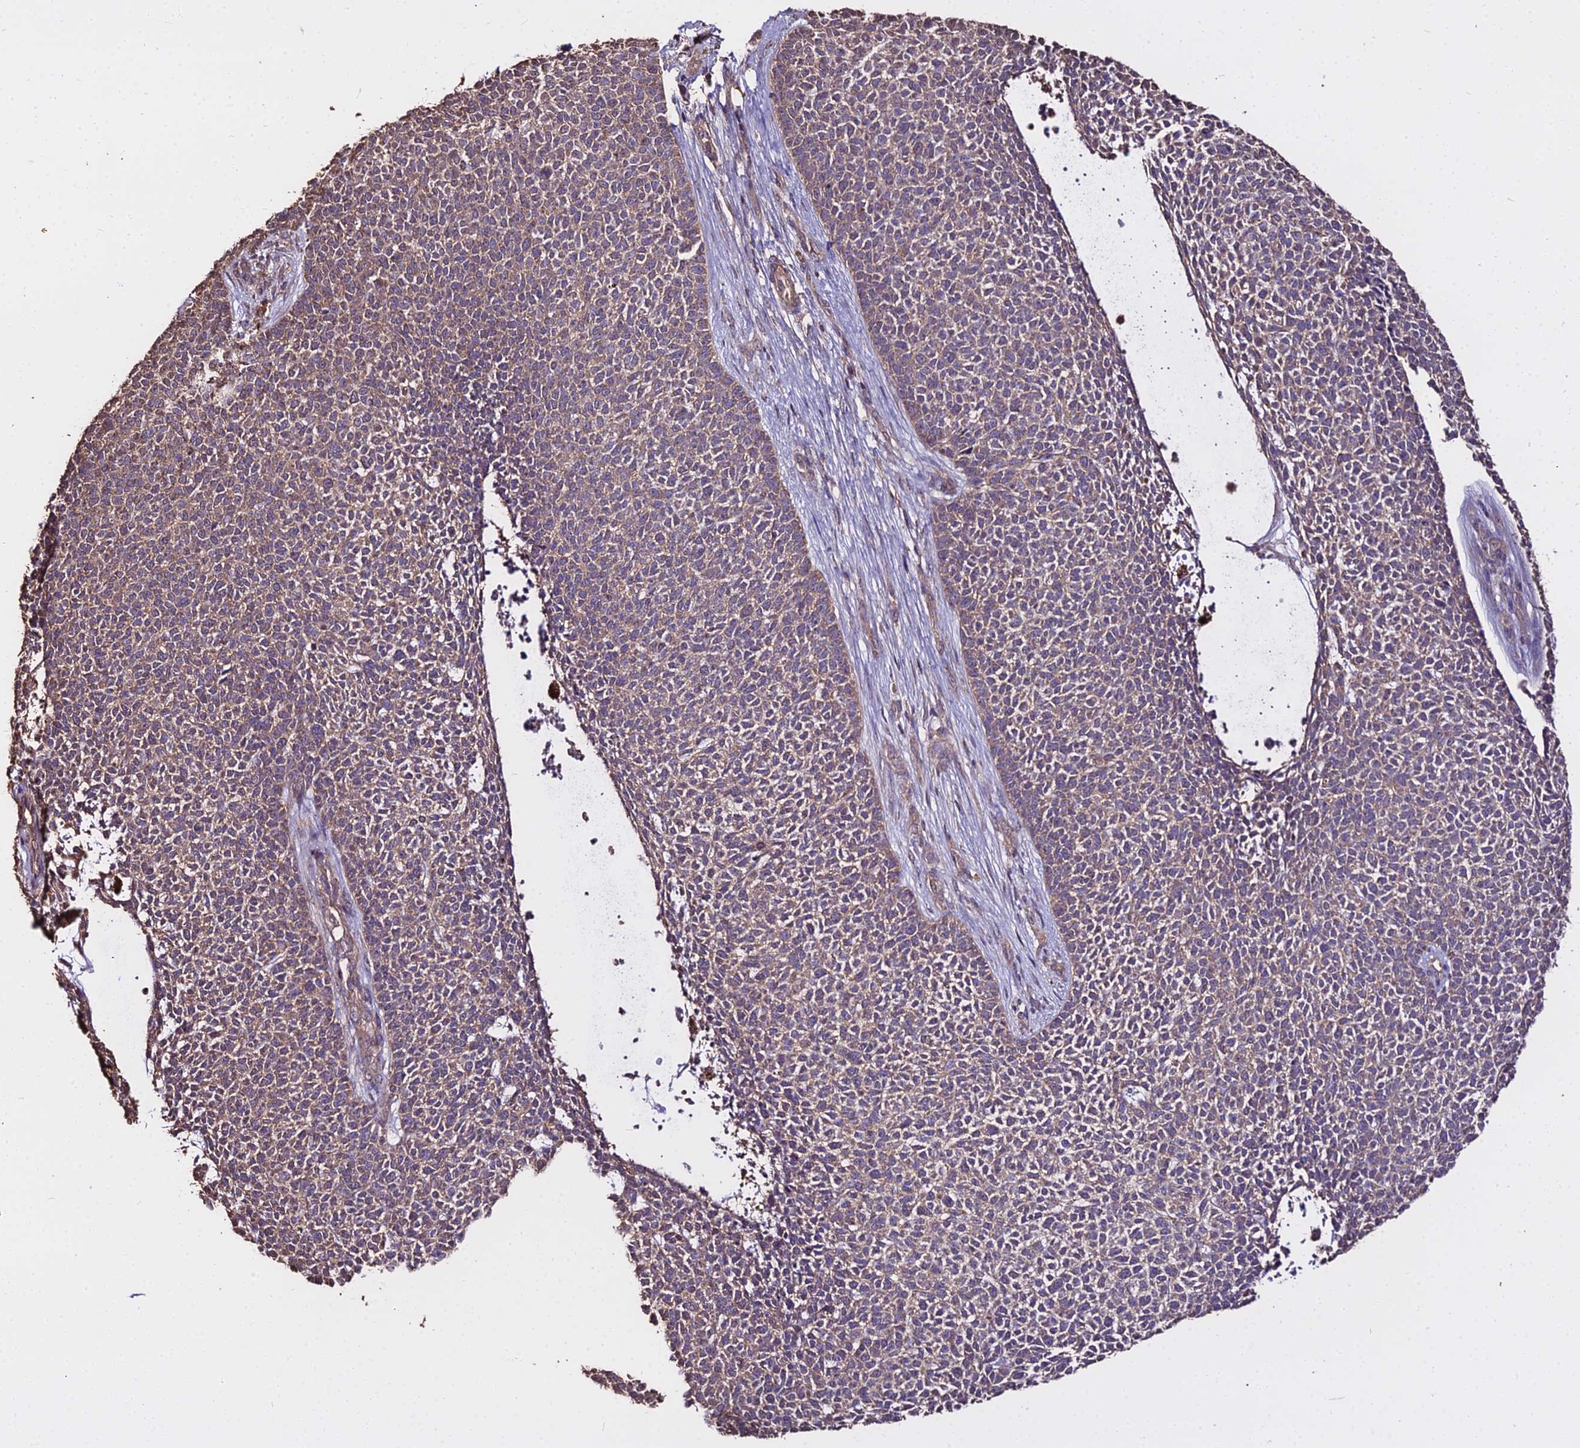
{"staining": {"intensity": "weak", "quantity": "25%-75%", "location": "cytoplasmic/membranous"}, "tissue": "skin cancer", "cell_type": "Tumor cells", "image_type": "cancer", "snomed": [{"axis": "morphology", "description": "Basal cell carcinoma"}, {"axis": "topography", "description": "Skin"}], "caption": "About 25%-75% of tumor cells in skin basal cell carcinoma show weak cytoplasmic/membranous protein expression as visualized by brown immunohistochemical staining.", "gene": "METTL13", "patient": {"sex": "female", "age": 84}}